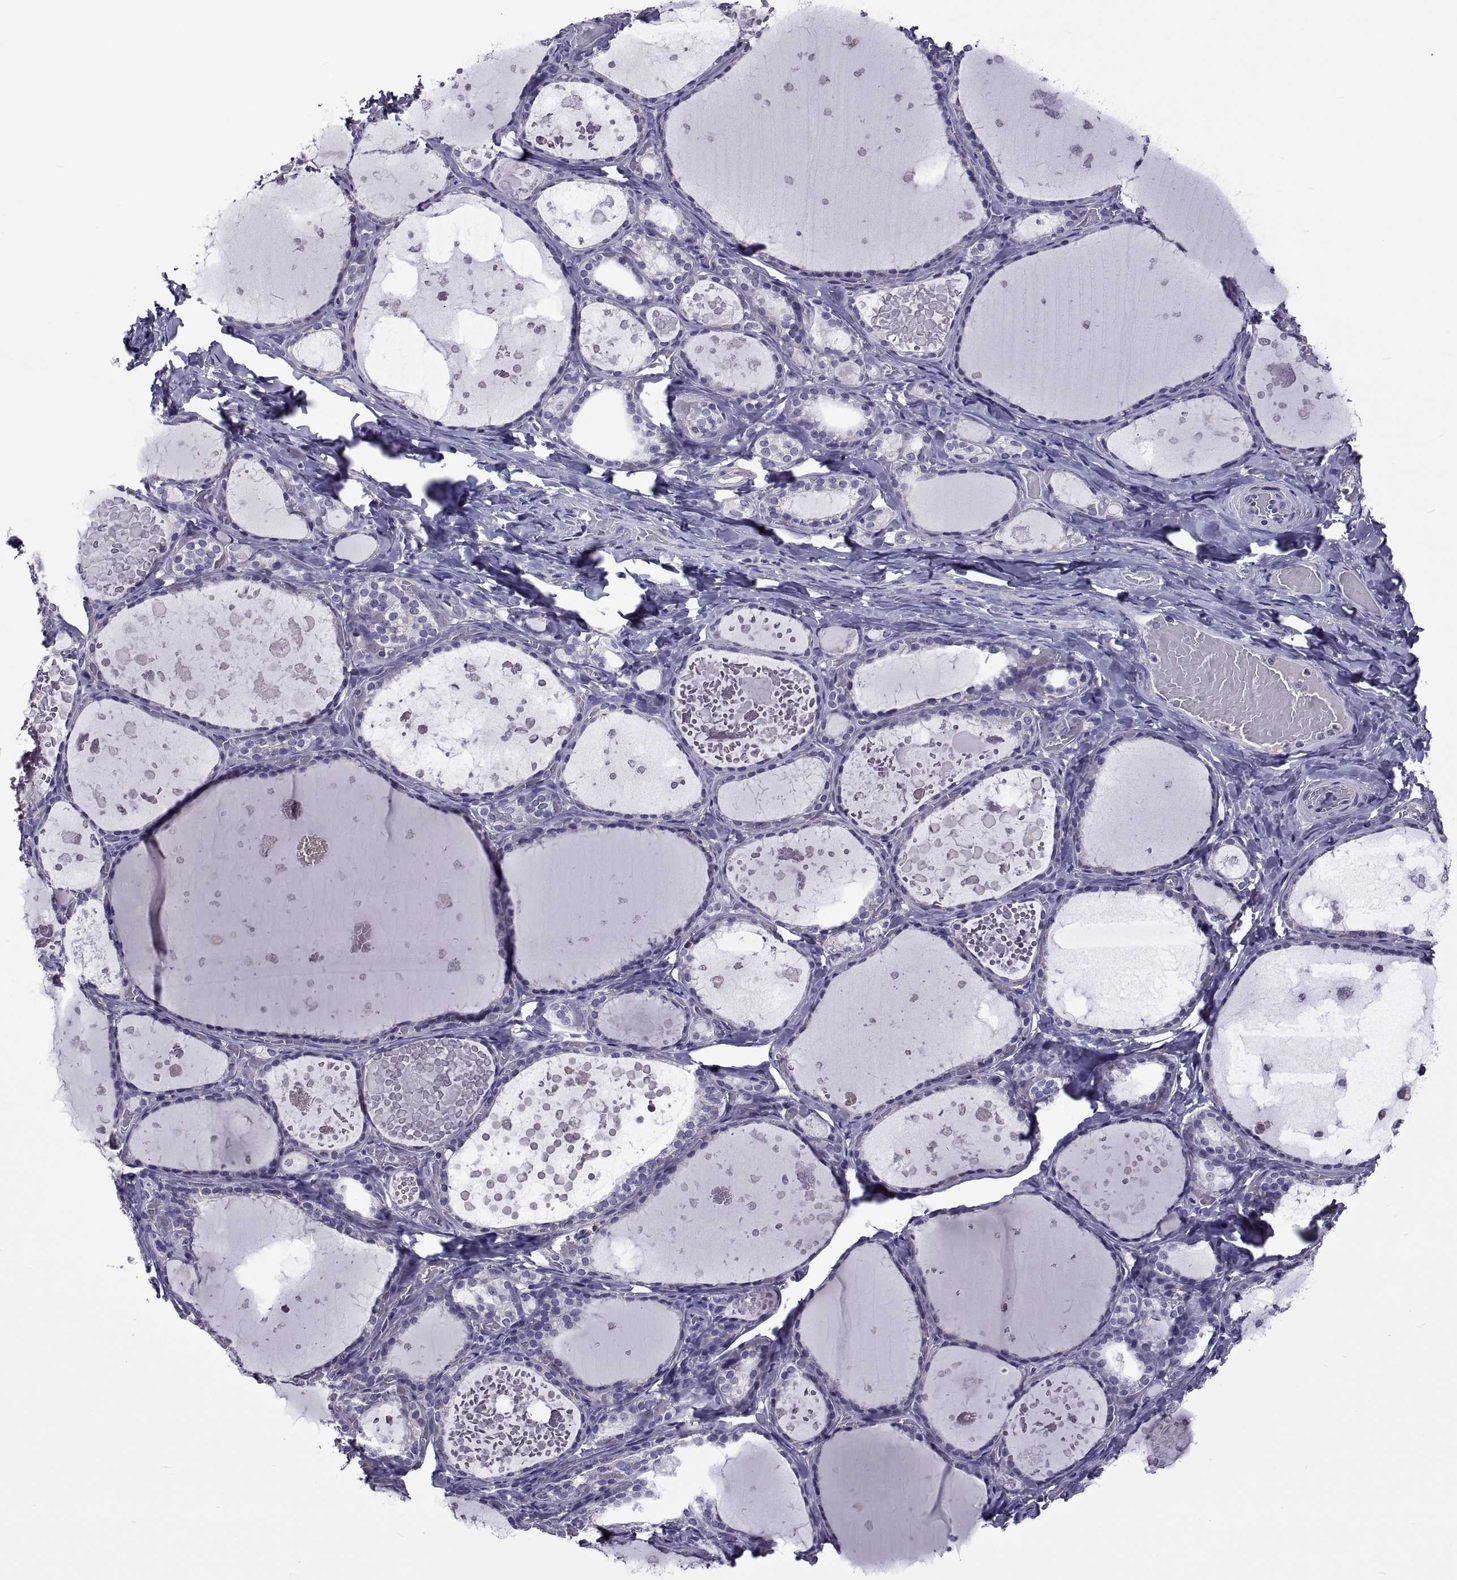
{"staining": {"intensity": "negative", "quantity": "none", "location": "none"}, "tissue": "thyroid gland", "cell_type": "Glandular cells", "image_type": "normal", "snomed": [{"axis": "morphology", "description": "Normal tissue, NOS"}, {"axis": "topography", "description": "Thyroid gland"}], "caption": "The IHC photomicrograph has no significant staining in glandular cells of thyroid gland.", "gene": "TMC3", "patient": {"sex": "female", "age": 56}}